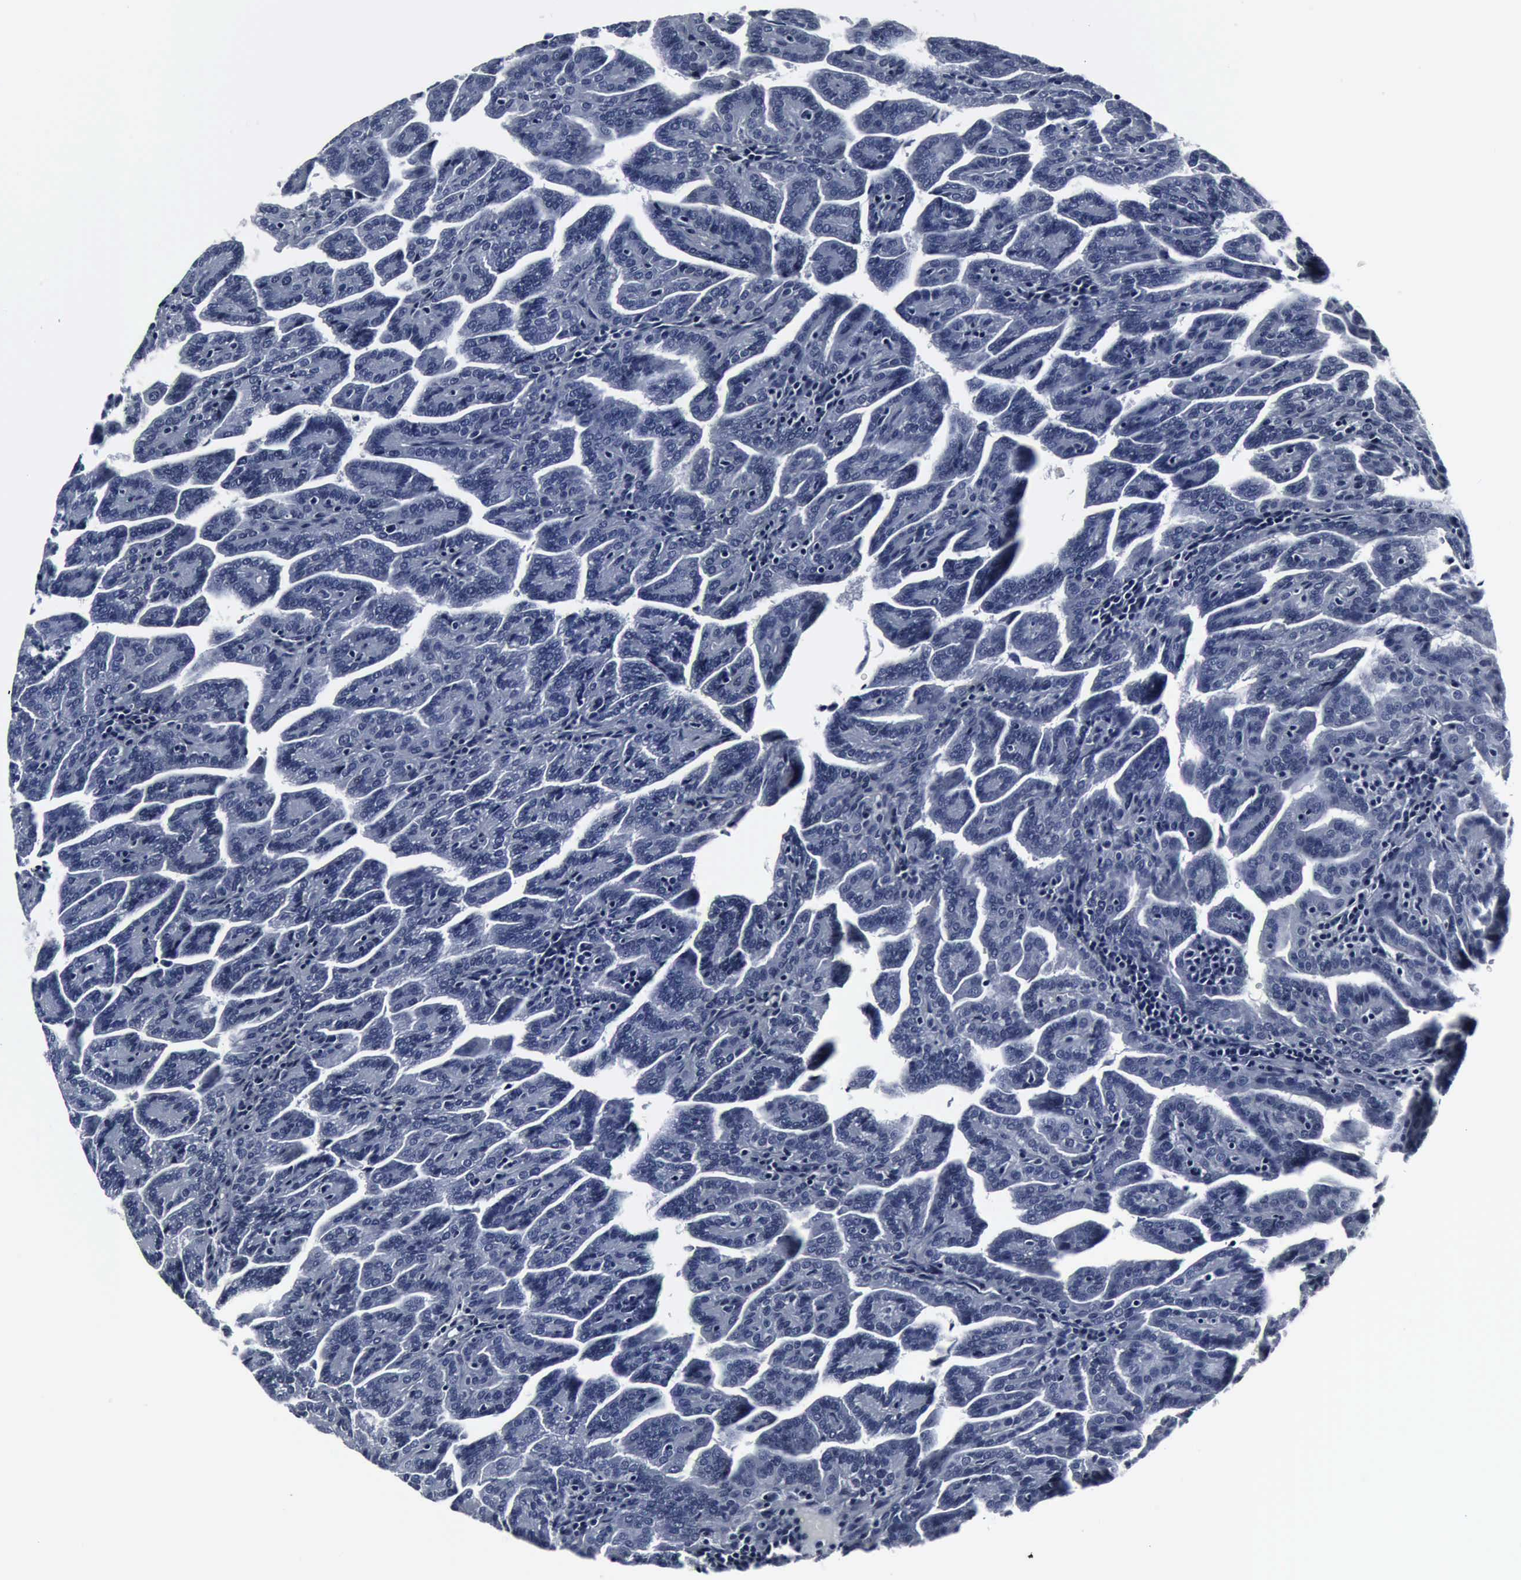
{"staining": {"intensity": "negative", "quantity": "none", "location": "none"}, "tissue": "renal cancer", "cell_type": "Tumor cells", "image_type": "cancer", "snomed": [{"axis": "morphology", "description": "Adenocarcinoma, NOS"}, {"axis": "topography", "description": "Kidney"}], "caption": "This is an immunohistochemistry histopathology image of human adenocarcinoma (renal). There is no expression in tumor cells.", "gene": "SNAP25", "patient": {"sex": "male", "age": 61}}